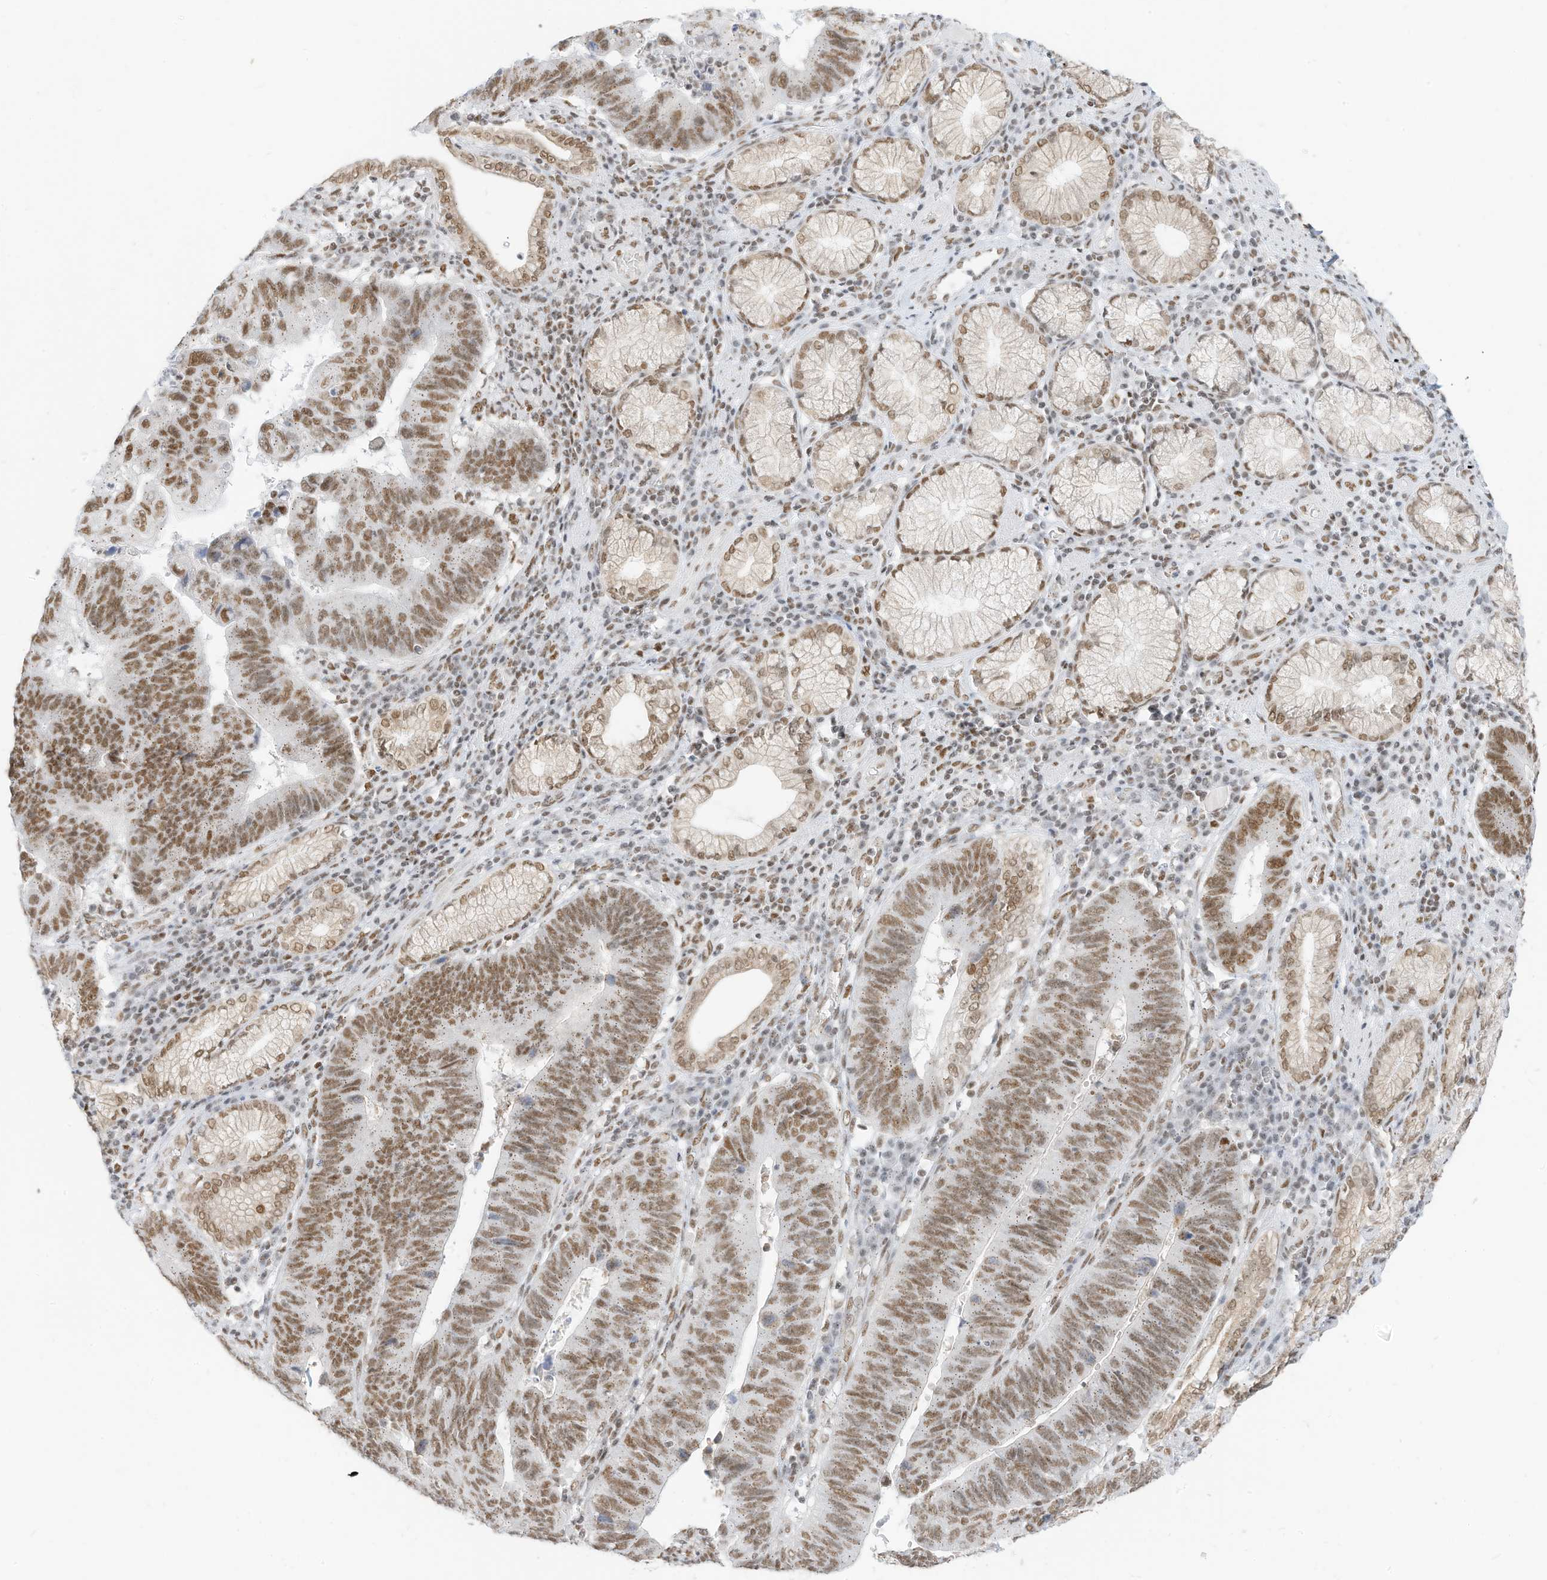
{"staining": {"intensity": "moderate", "quantity": ">75%", "location": "nuclear"}, "tissue": "stomach cancer", "cell_type": "Tumor cells", "image_type": "cancer", "snomed": [{"axis": "morphology", "description": "Adenocarcinoma, NOS"}, {"axis": "topography", "description": "Stomach"}], "caption": "Adenocarcinoma (stomach) stained with a protein marker demonstrates moderate staining in tumor cells.", "gene": "SMARCA2", "patient": {"sex": "male", "age": 59}}